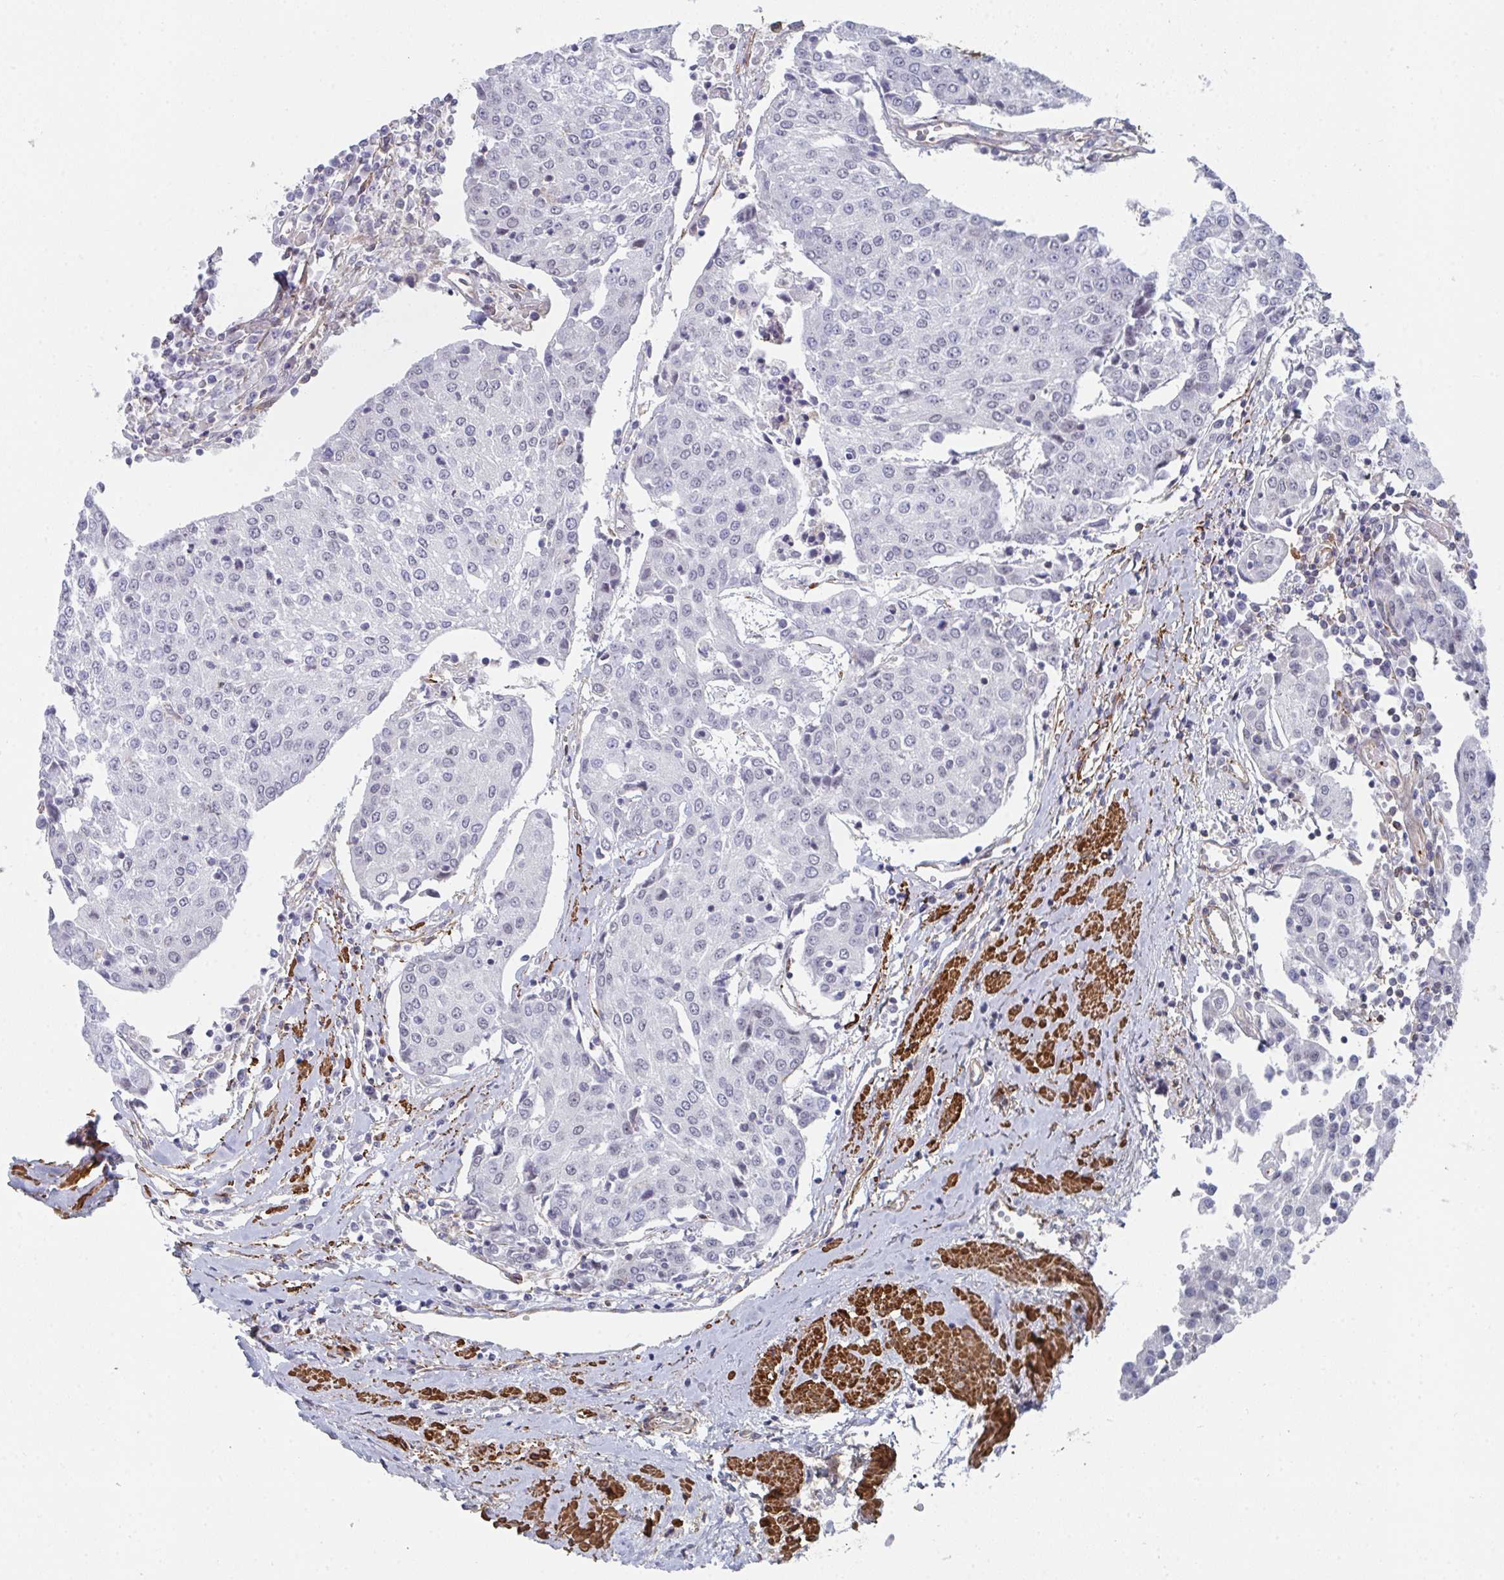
{"staining": {"intensity": "negative", "quantity": "none", "location": "none"}, "tissue": "urothelial cancer", "cell_type": "Tumor cells", "image_type": "cancer", "snomed": [{"axis": "morphology", "description": "Urothelial carcinoma, High grade"}, {"axis": "topography", "description": "Urinary bladder"}], "caption": "Human urothelial carcinoma (high-grade) stained for a protein using immunohistochemistry (IHC) displays no expression in tumor cells.", "gene": "NEURL4", "patient": {"sex": "female", "age": 85}}